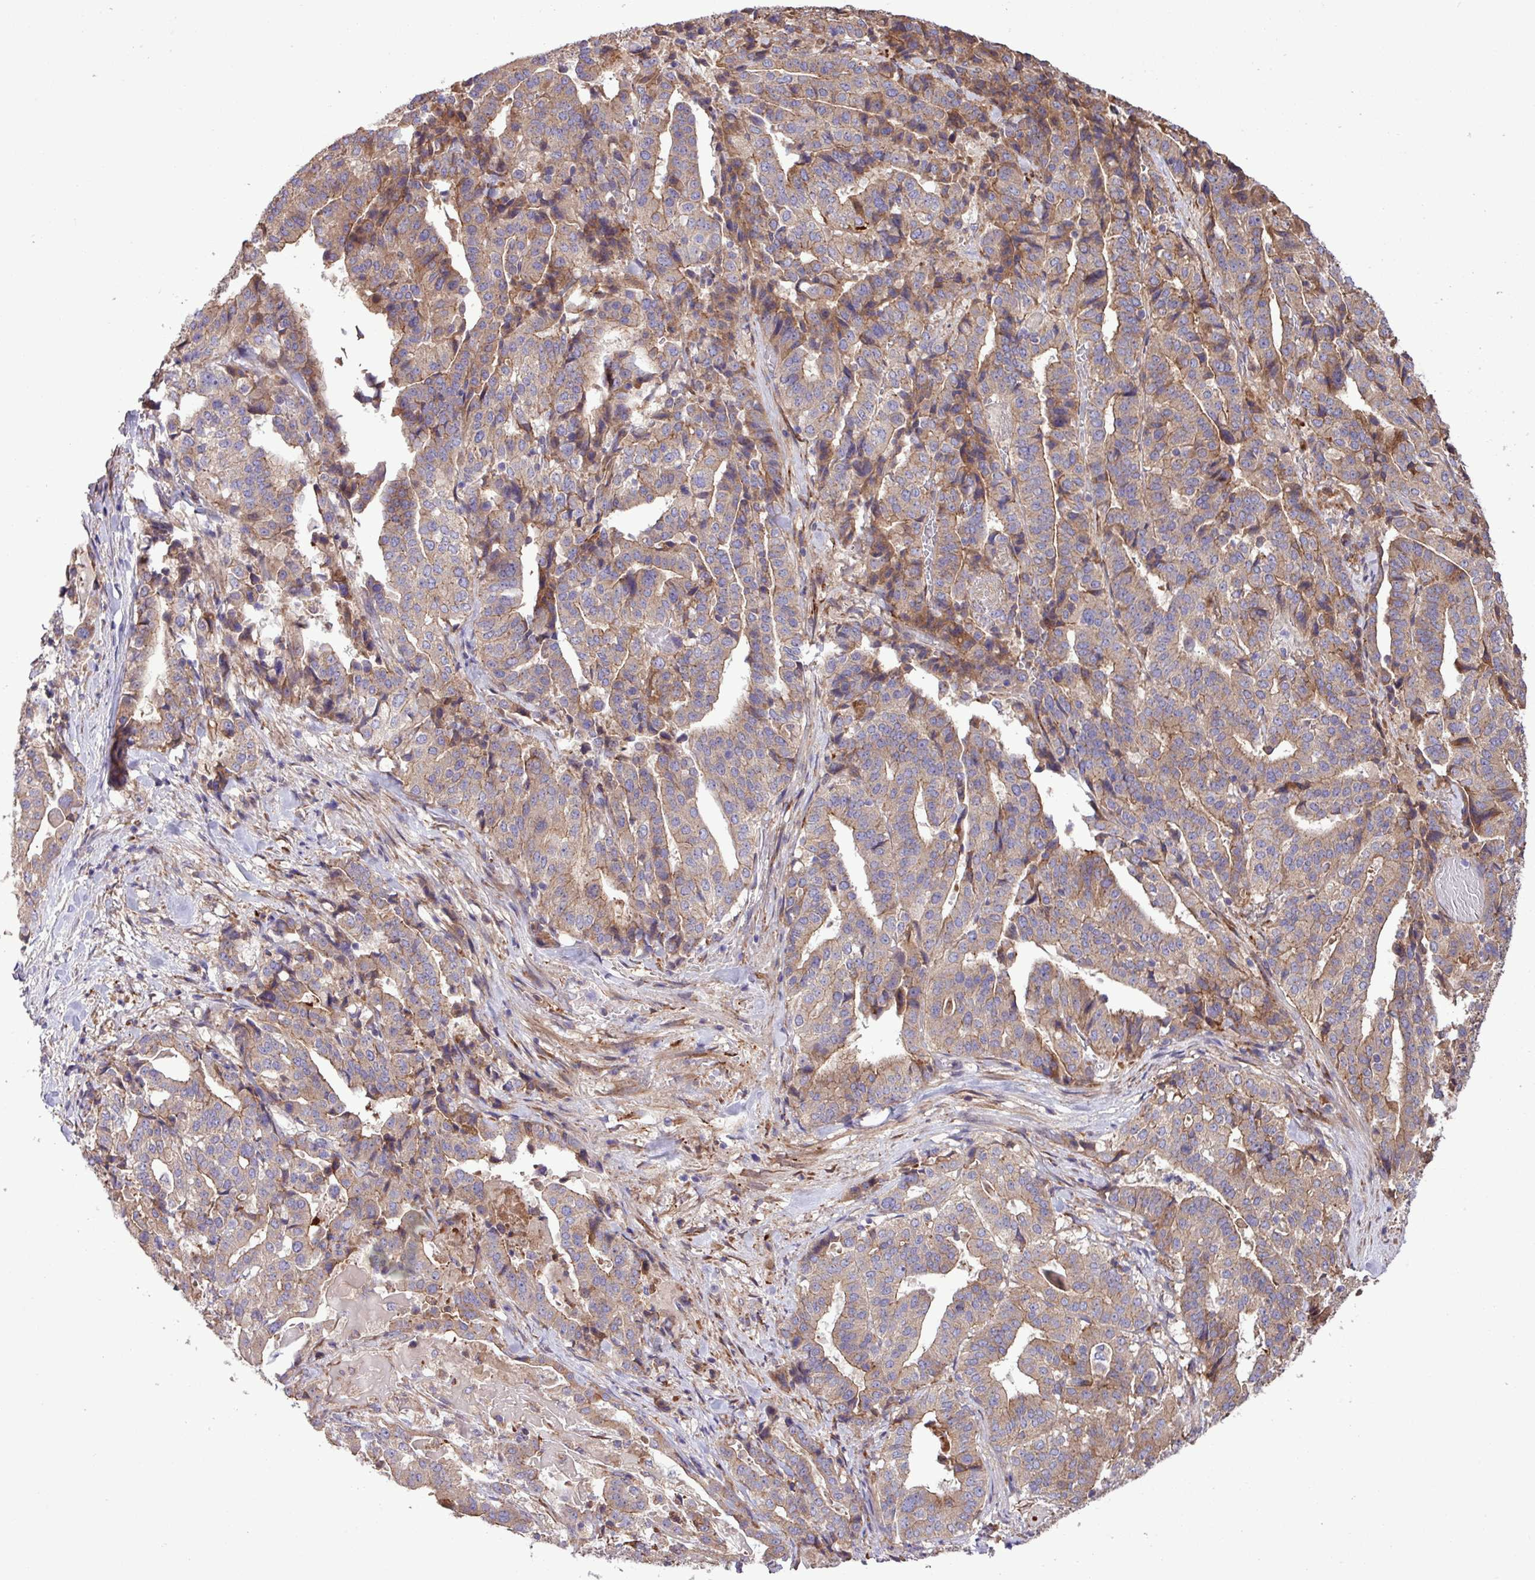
{"staining": {"intensity": "moderate", "quantity": "25%-75%", "location": "cytoplasmic/membranous"}, "tissue": "stomach cancer", "cell_type": "Tumor cells", "image_type": "cancer", "snomed": [{"axis": "morphology", "description": "Adenocarcinoma, NOS"}, {"axis": "topography", "description": "Stomach"}], "caption": "DAB (3,3'-diaminobenzidine) immunohistochemical staining of human stomach cancer (adenocarcinoma) displays moderate cytoplasmic/membranous protein positivity in approximately 25%-75% of tumor cells.", "gene": "MEGF6", "patient": {"sex": "male", "age": 48}}